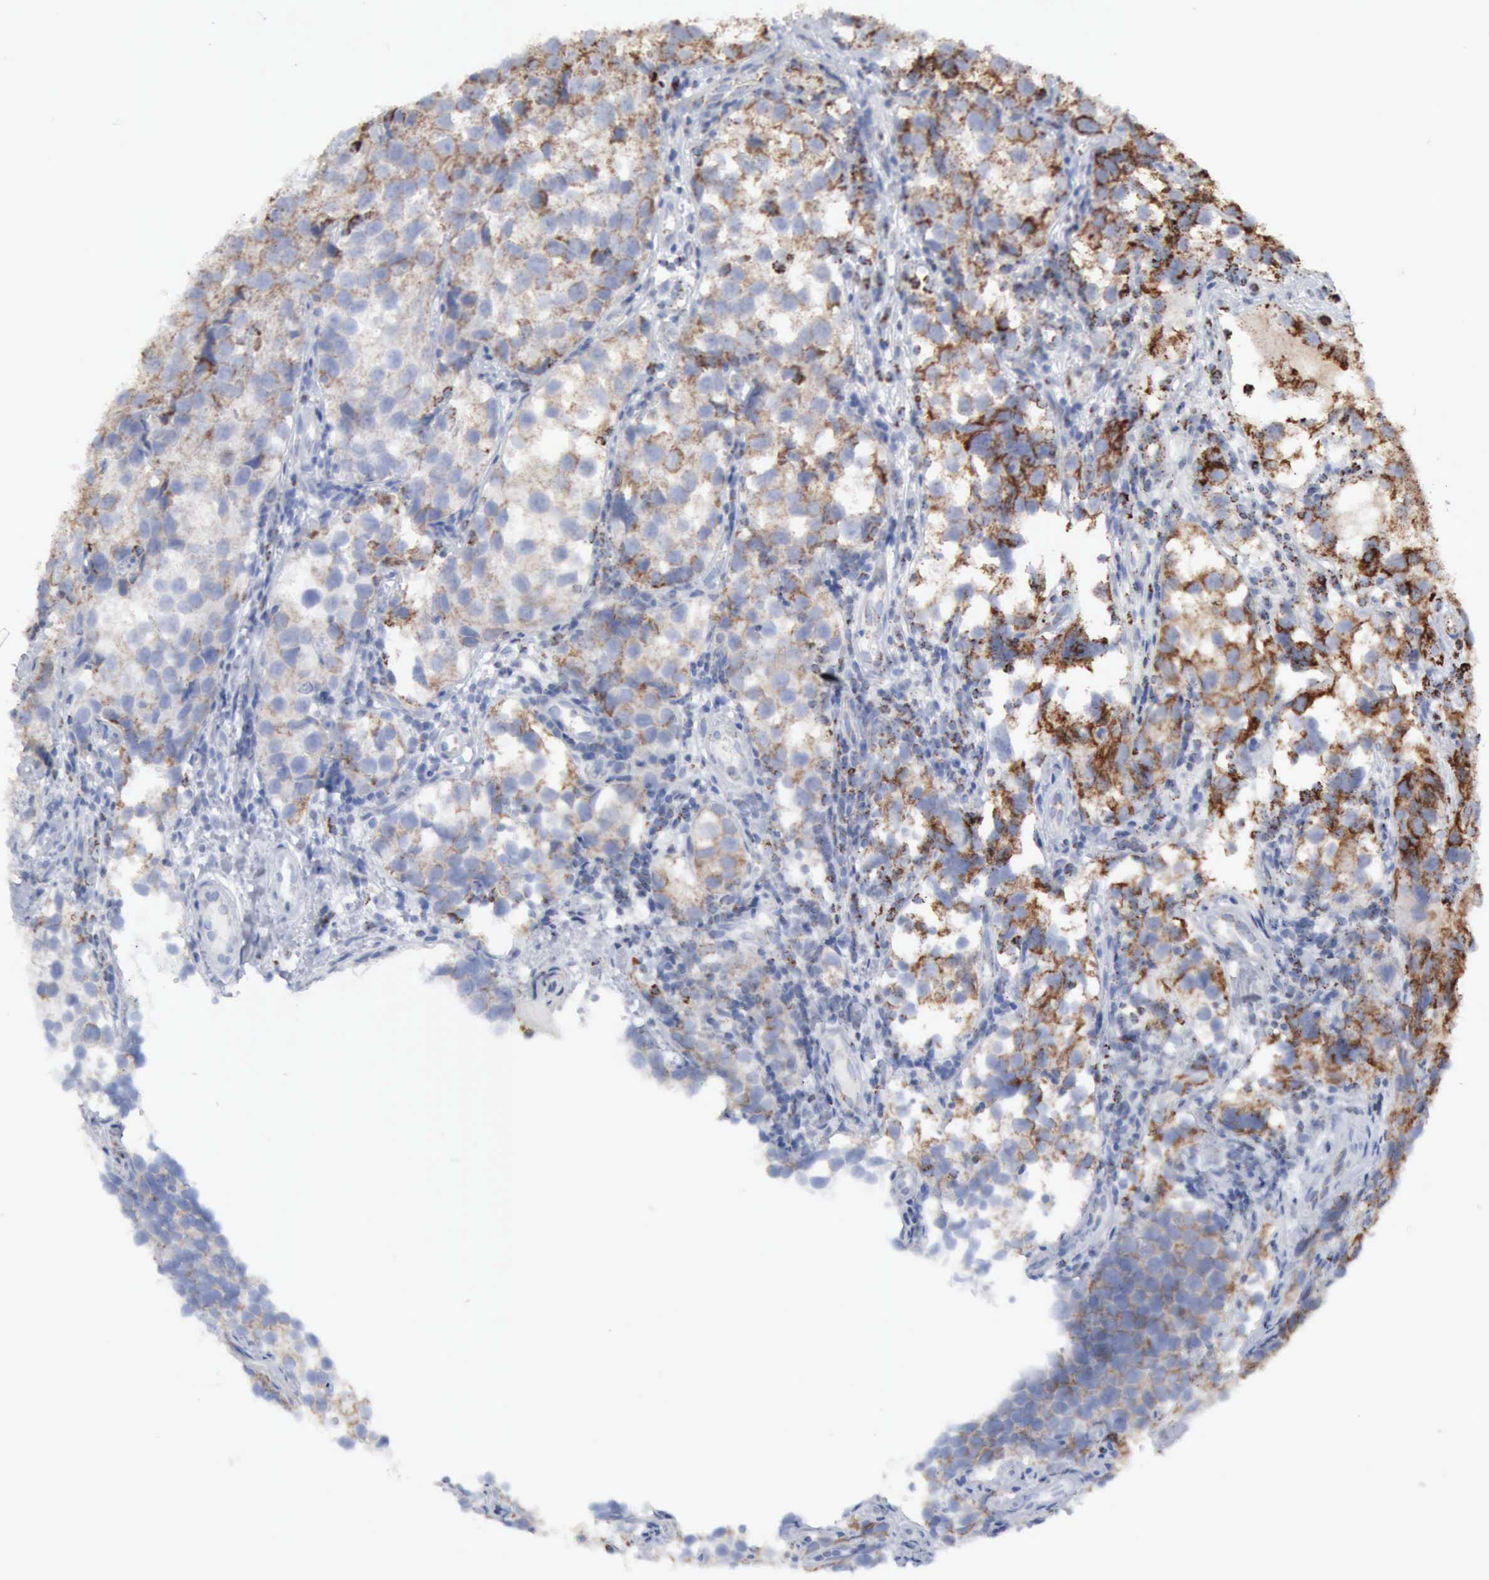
{"staining": {"intensity": "moderate", "quantity": ">75%", "location": "cytoplasmic/membranous"}, "tissue": "testis cancer", "cell_type": "Tumor cells", "image_type": "cancer", "snomed": [{"axis": "morphology", "description": "Seminoma, NOS"}, {"axis": "topography", "description": "Testis"}], "caption": "Moderate cytoplasmic/membranous staining is appreciated in about >75% of tumor cells in testis seminoma. (Stains: DAB in brown, nuclei in blue, Microscopy: brightfield microscopy at high magnification).", "gene": "ACO2", "patient": {"sex": "male", "age": 39}}